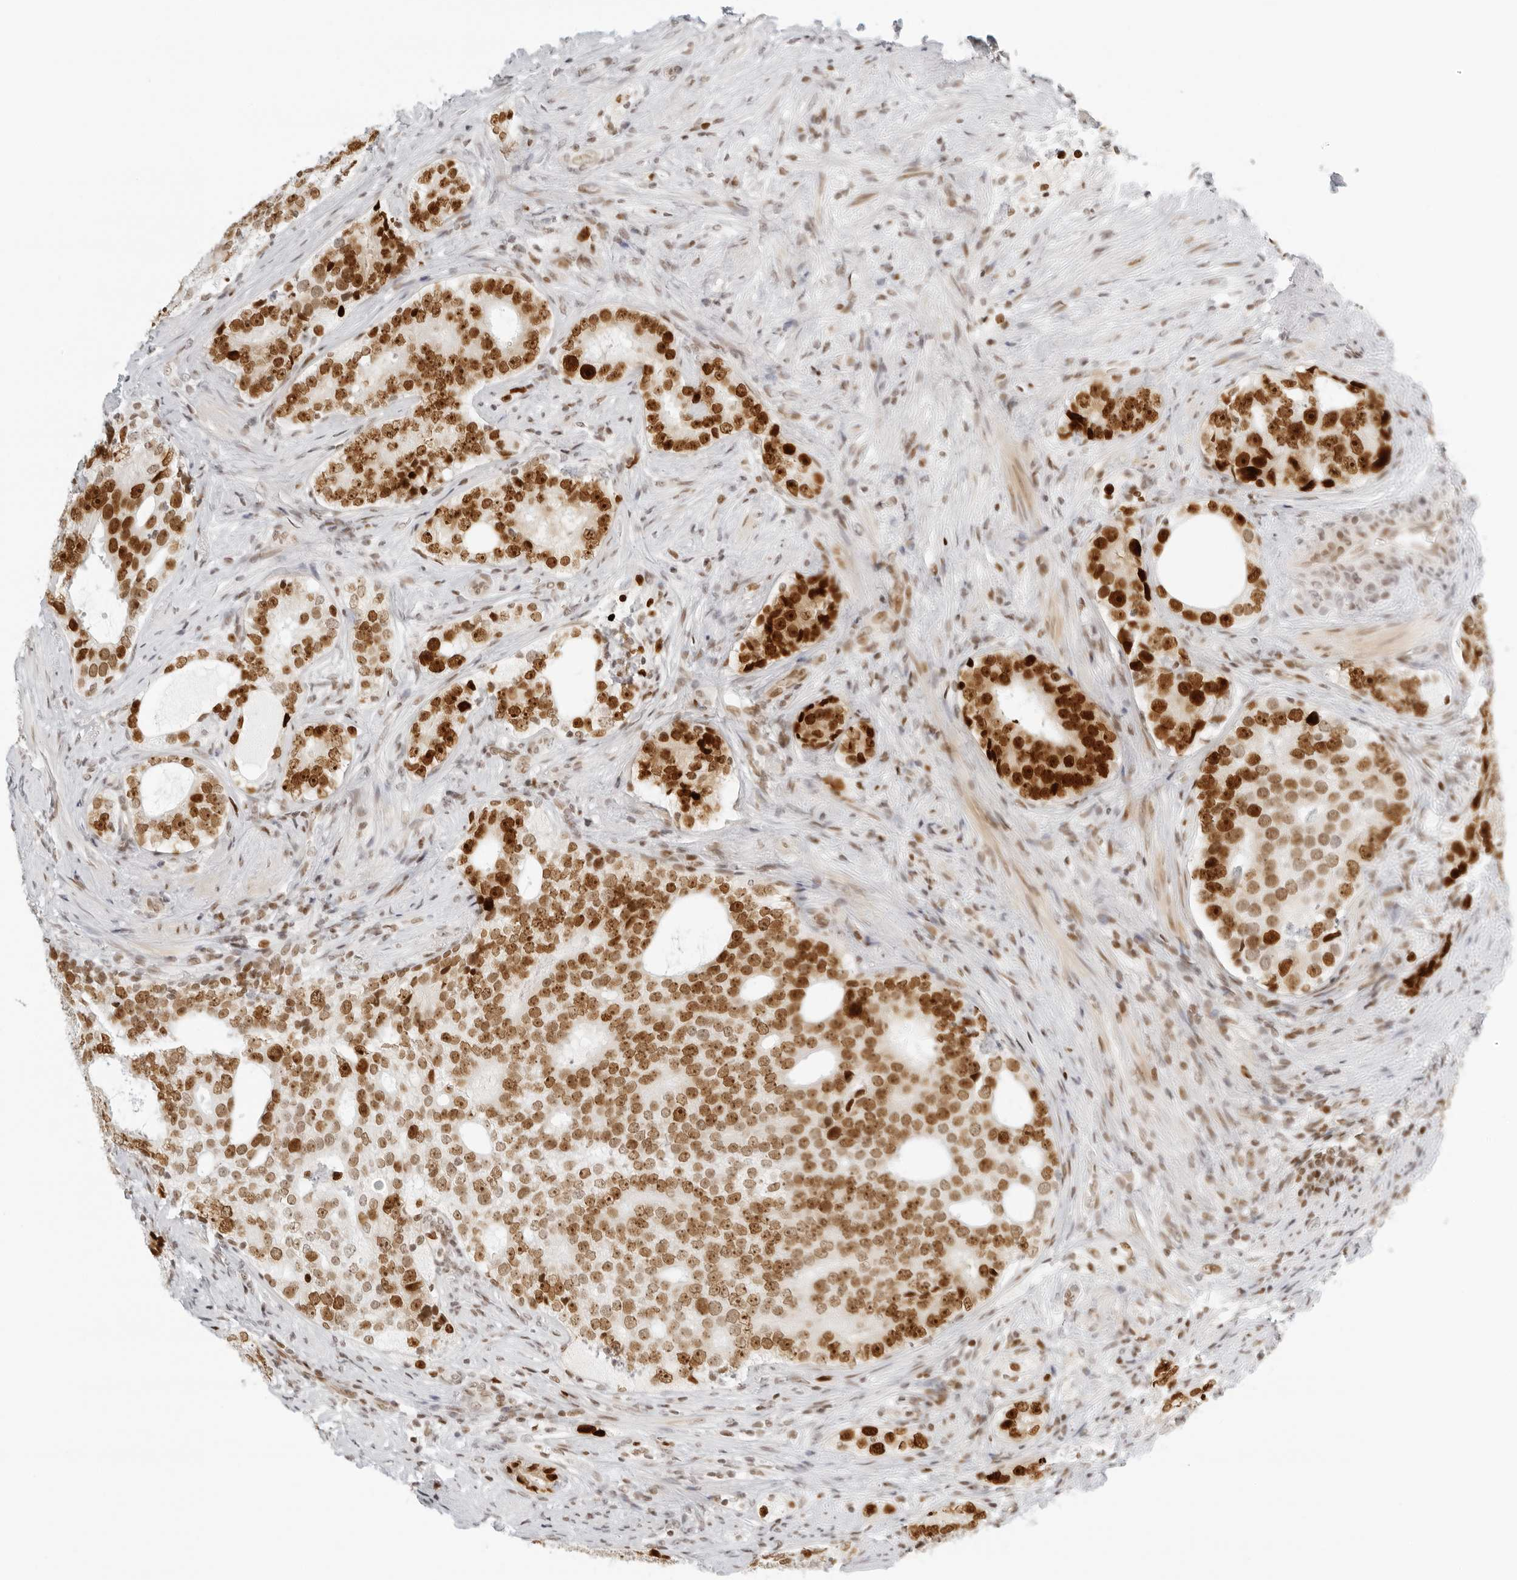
{"staining": {"intensity": "strong", "quantity": ">75%", "location": "nuclear"}, "tissue": "prostate cancer", "cell_type": "Tumor cells", "image_type": "cancer", "snomed": [{"axis": "morphology", "description": "Adenocarcinoma, High grade"}, {"axis": "topography", "description": "Prostate"}], "caption": "Prostate cancer stained with immunohistochemistry (IHC) shows strong nuclear staining in about >75% of tumor cells.", "gene": "RCC1", "patient": {"sex": "male", "age": 56}}